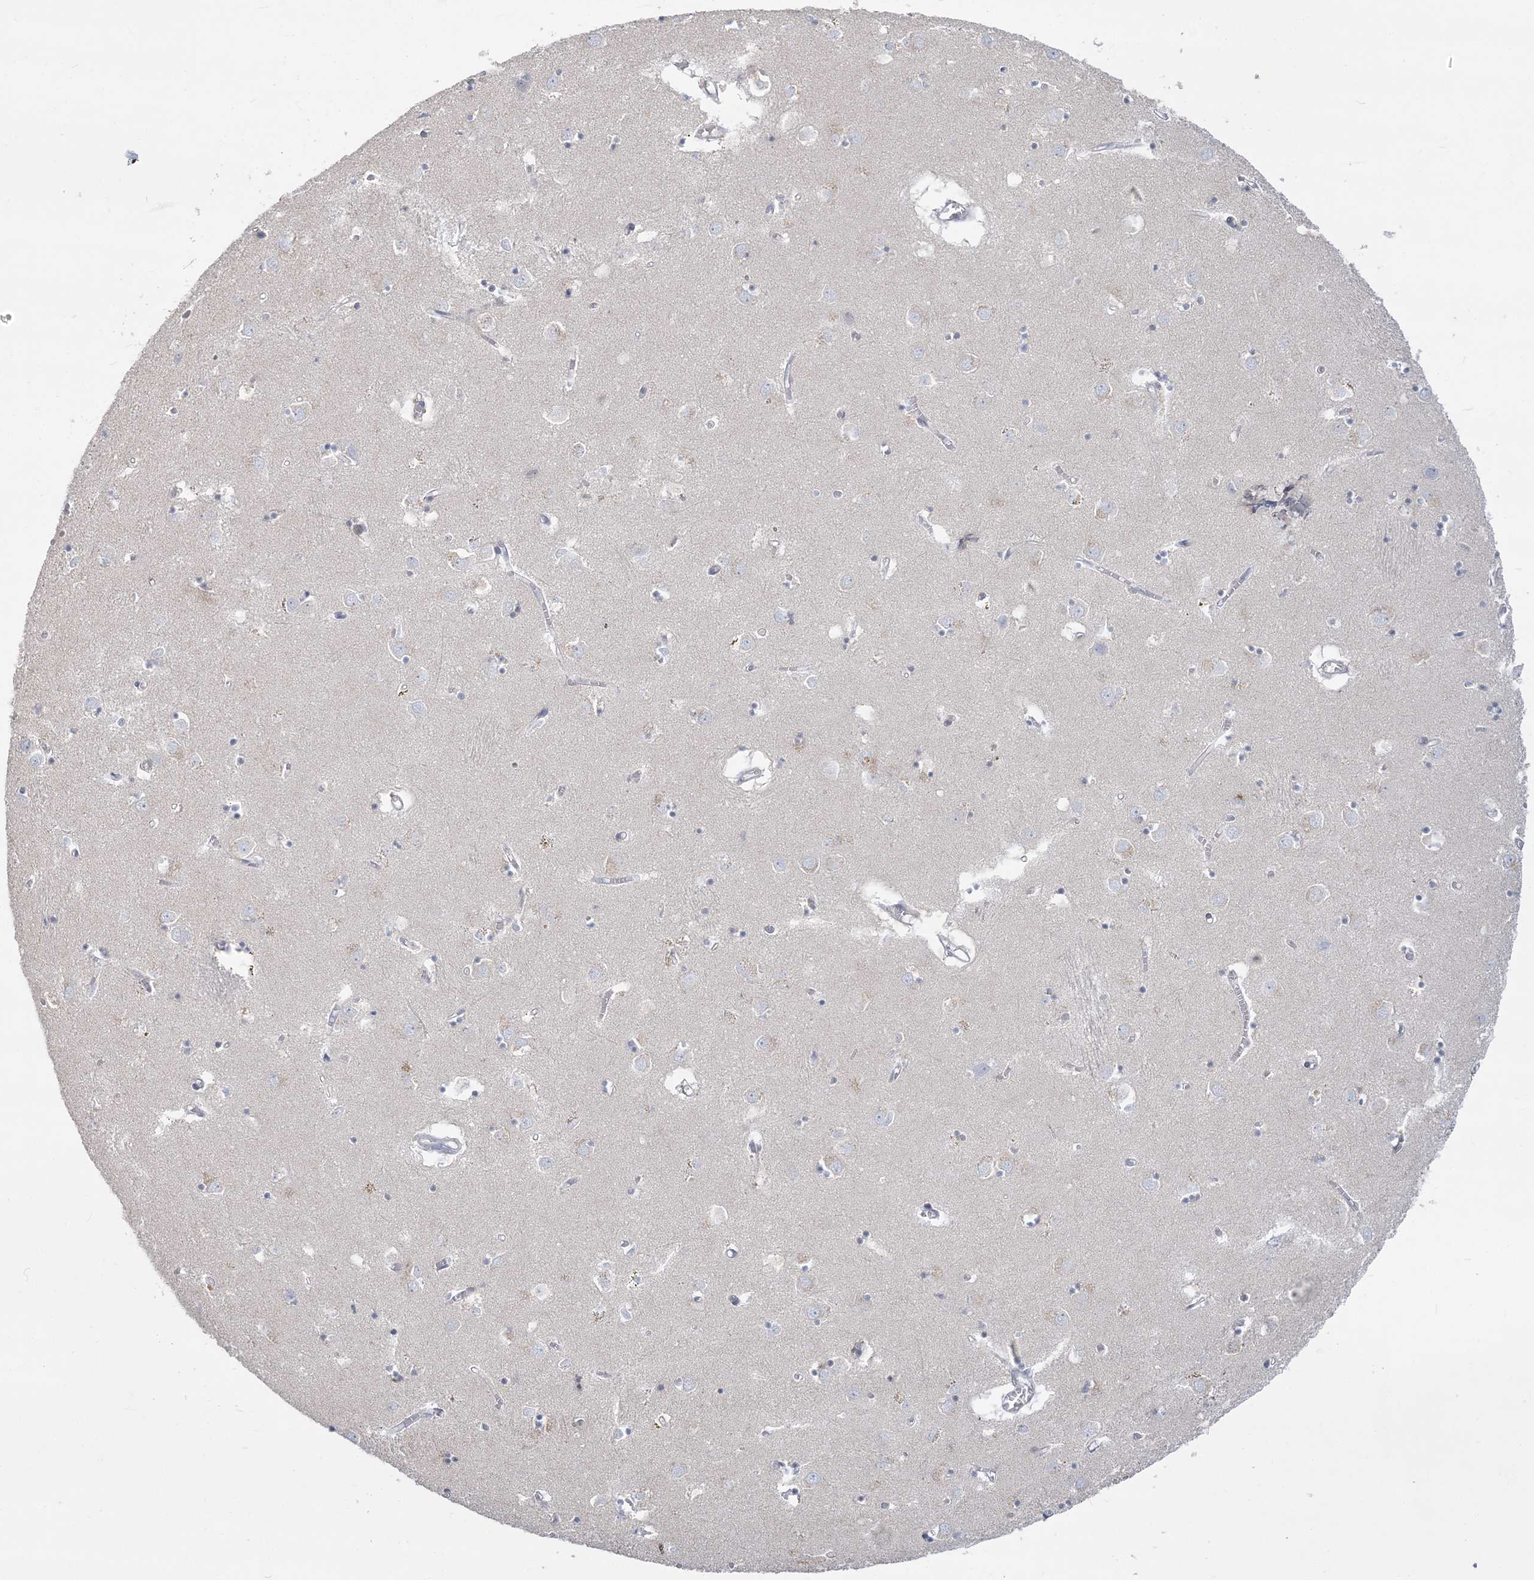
{"staining": {"intensity": "weak", "quantity": "<25%", "location": "nuclear"}, "tissue": "caudate", "cell_type": "Glial cells", "image_type": "normal", "snomed": [{"axis": "morphology", "description": "Normal tissue, NOS"}, {"axis": "topography", "description": "Lateral ventricle wall"}], "caption": "The IHC photomicrograph has no significant positivity in glial cells of caudate.", "gene": "ANKS1A", "patient": {"sex": "male", "age": 70}}